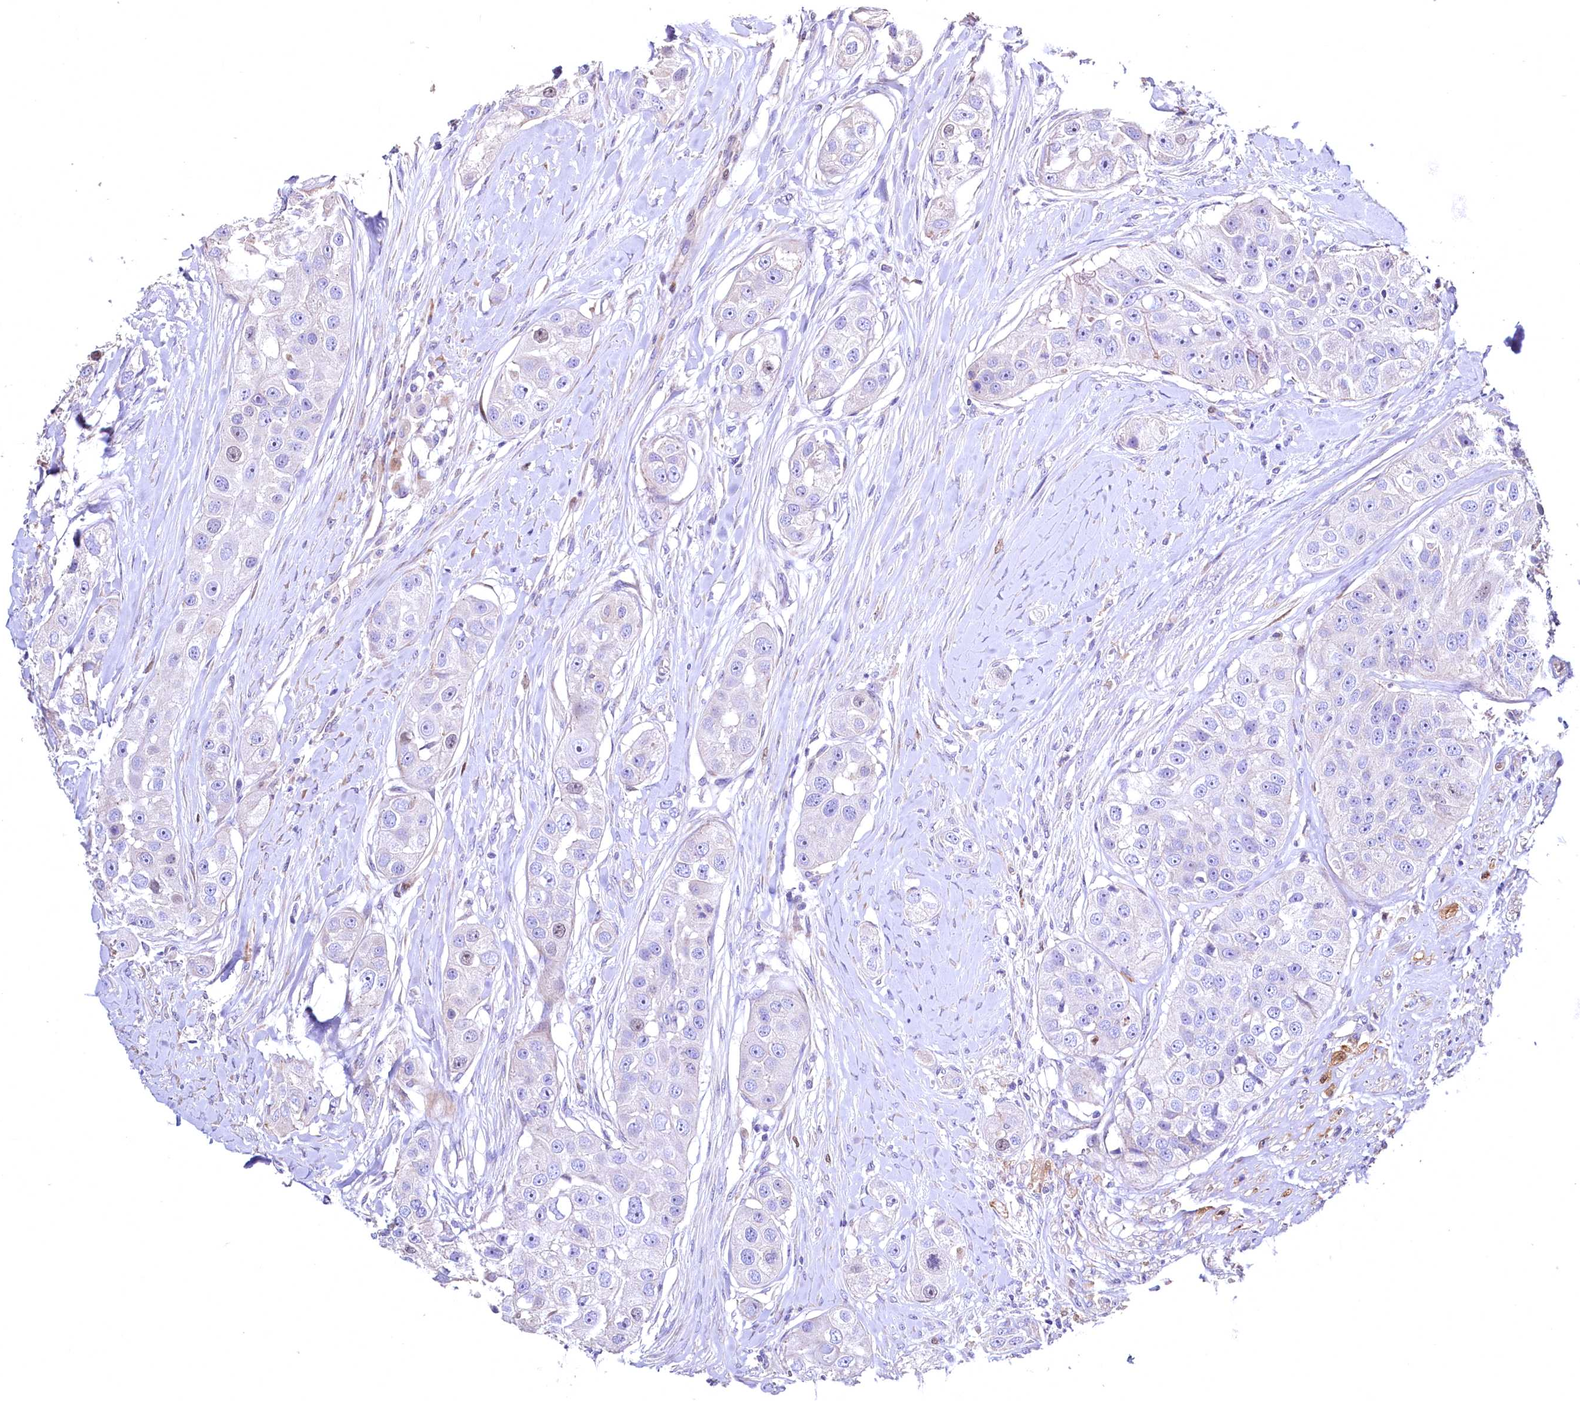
{"staining": {"intensity": "negative", "quantity": "none", "location": "none"}, "tissue": "head and neck cancer", "cell_type": "Tumor cells", "image_type": "cancer", "snomed": [{"axis": "morphology", "description": "Normal tissue, NOS"}, {"axis": "morphology", "description": "Squamous cell carcinoma, NOS"}, {"axis": "topography", "description": "Skeletal muscle"}, {"axis": "topography", "description": "Head-Neck"}], "caption": "Immunohistochemistry (IHC) histopathology image of neoplastic tissue: human head and neck cancer (squamous cell carcinoma) stained with DAB shows no significant protein expression in tumor cells. The staining is performed using DAB brown chromogen with nuclei counter-stained in using hematoxylin.", "gene": "WNT8A", "patient": {"sex": "male", "age": 51}}